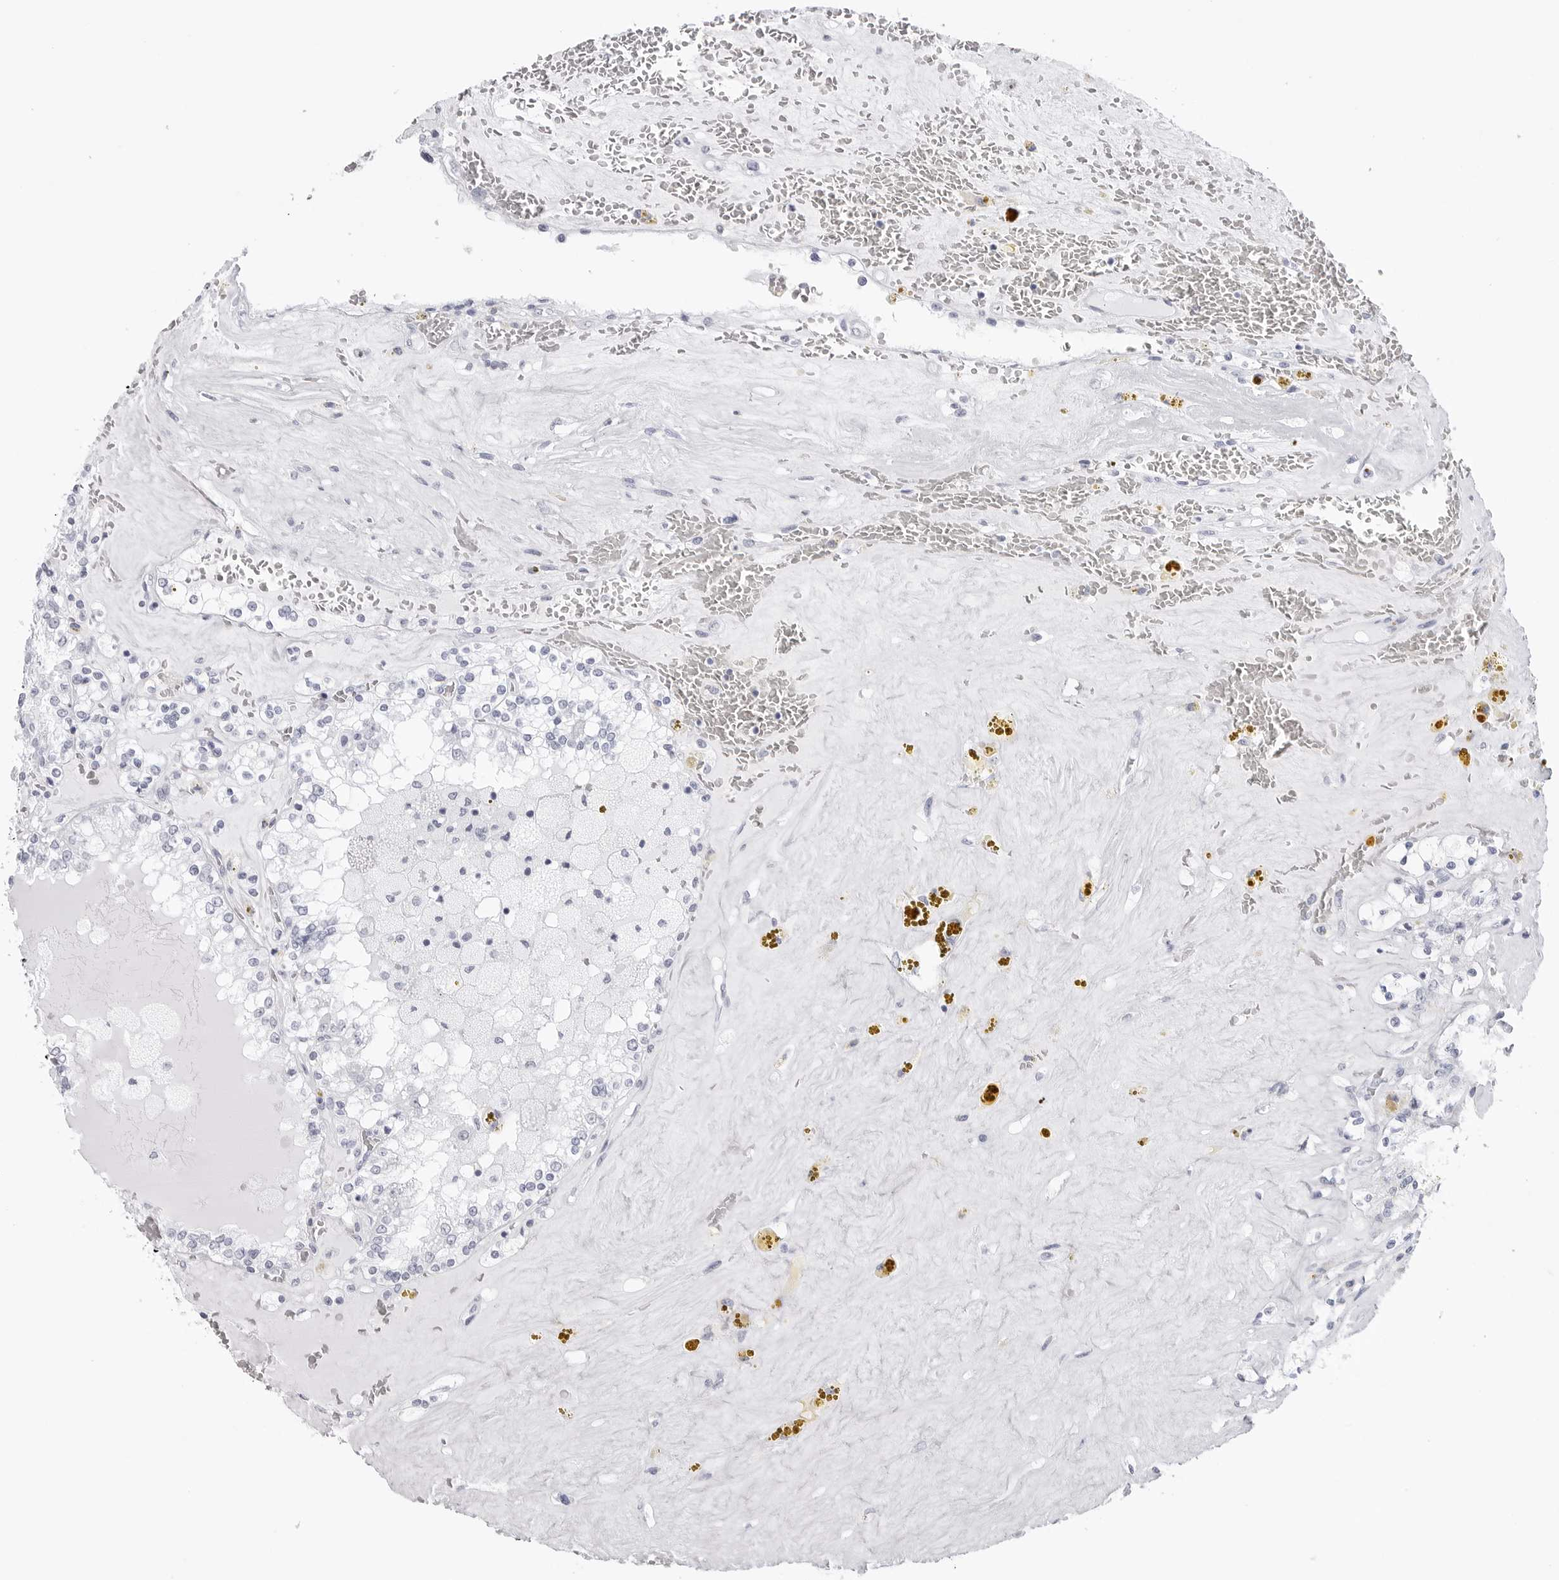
{"staining": {"intensity": "negative", "quantity": "none", "location": "none"}, "tissue": "renal cancer", "cell_type": "Tumor cells", "image_type": "cancer", "snomed": [{"axis": "morphology", "description": "Adenocarcinoma, NOS"}, {"axis": "topography", "description": "Kidney"}], "caption": "Renal cancer was stained to show a protein in brown. There is no significant expression in tumor cells.", "gene": "CST2", "patient": {"sex": "female", "age": 56}}